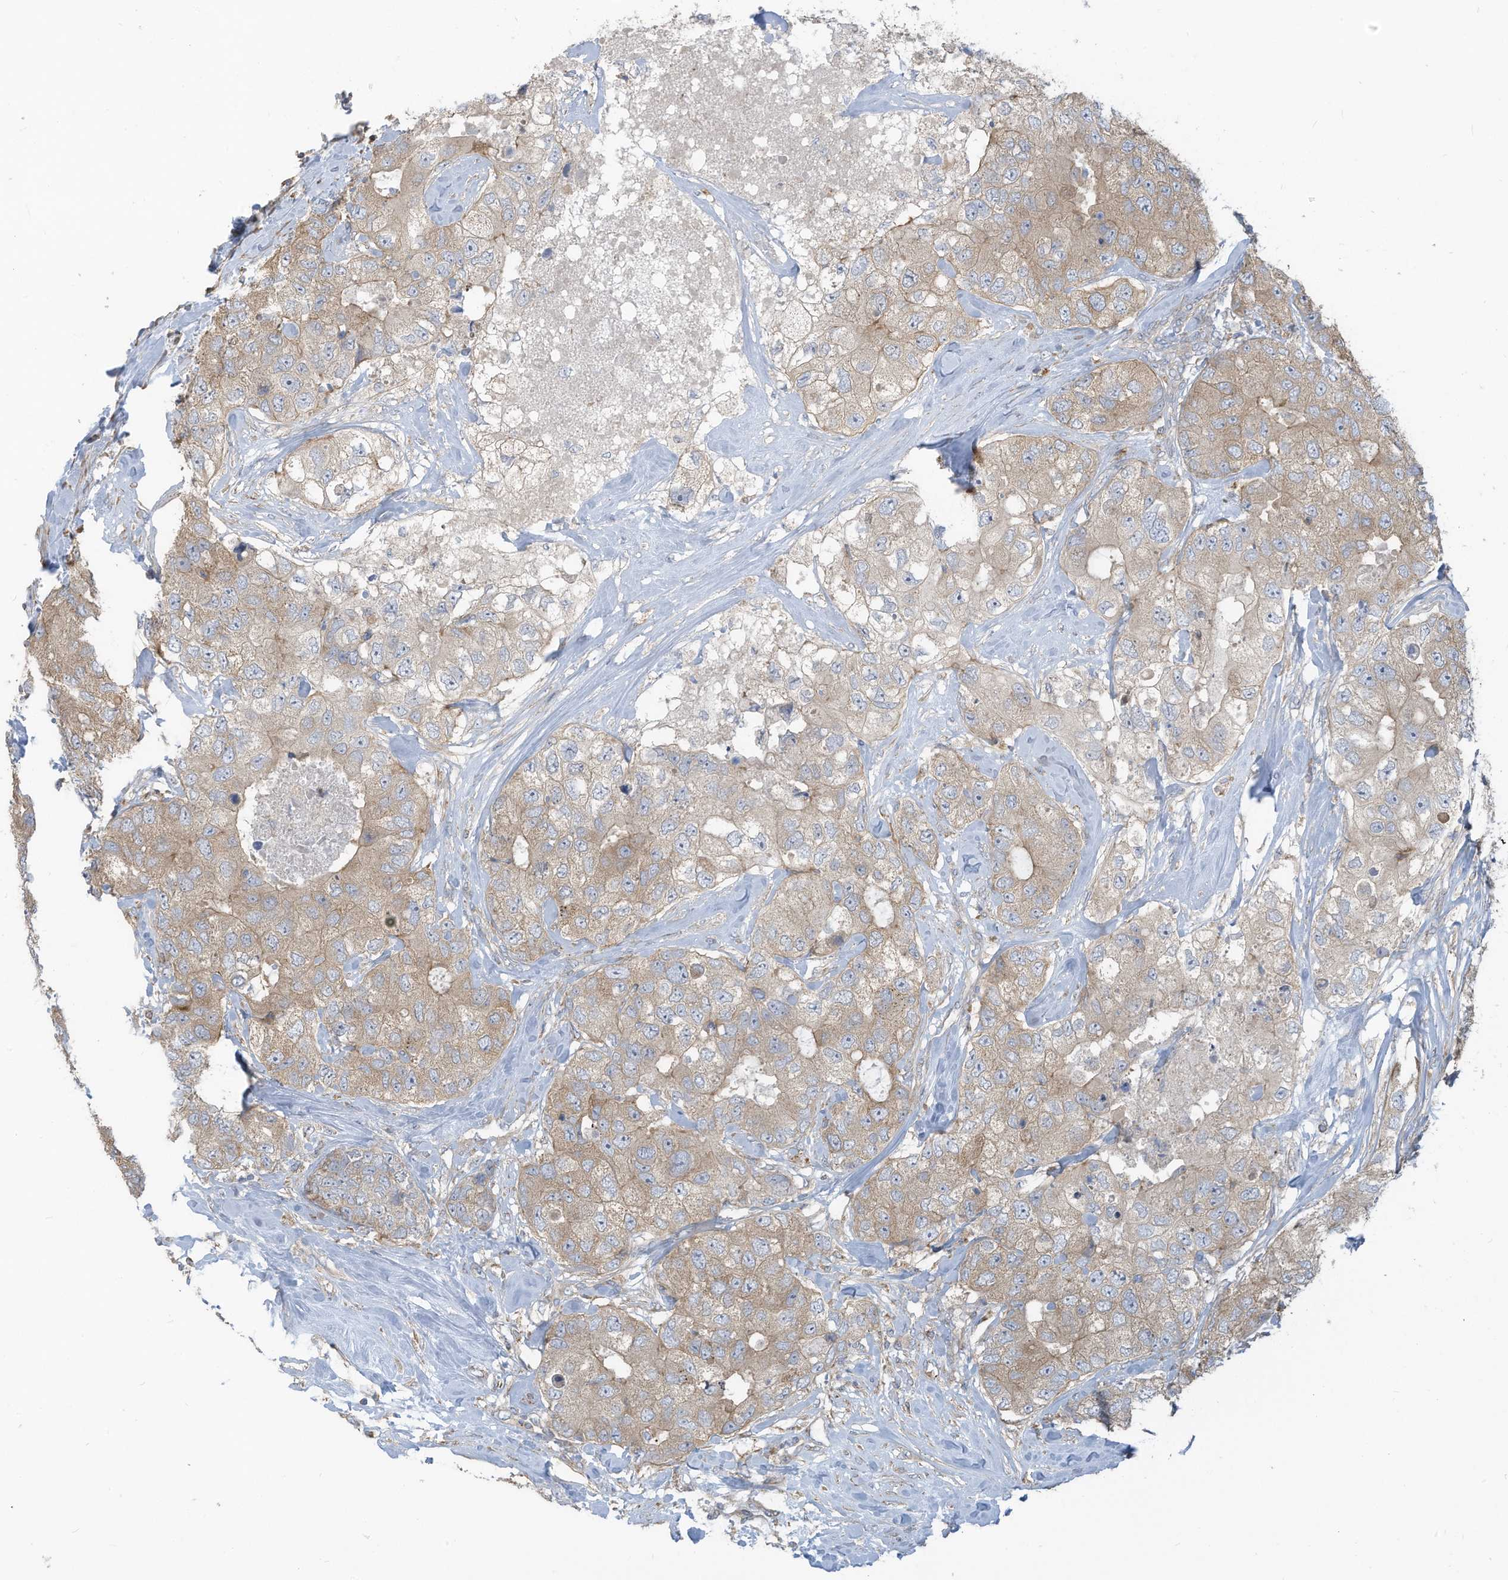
{"staining": {"intensity": "weak", "quantity": "25%-75%", "location": "cytoplasmic/membranous"}, "tissue": "breast cancer", "cell_type": "Tumor cells", "image_type": "cancer", "snomed": [{"axis": "morphology", "description": "Duct carcinoma"}, {"axis": "topography", "description": "Breast"}], "caption": "This is a micrograph of immunohistochemistry staining of breast cancer, which shows weak expression in the cytoplasmic/membranous of tumor cells.", "gene": "GTPBP2", "patient": {"sex": "female", "age": 62}}